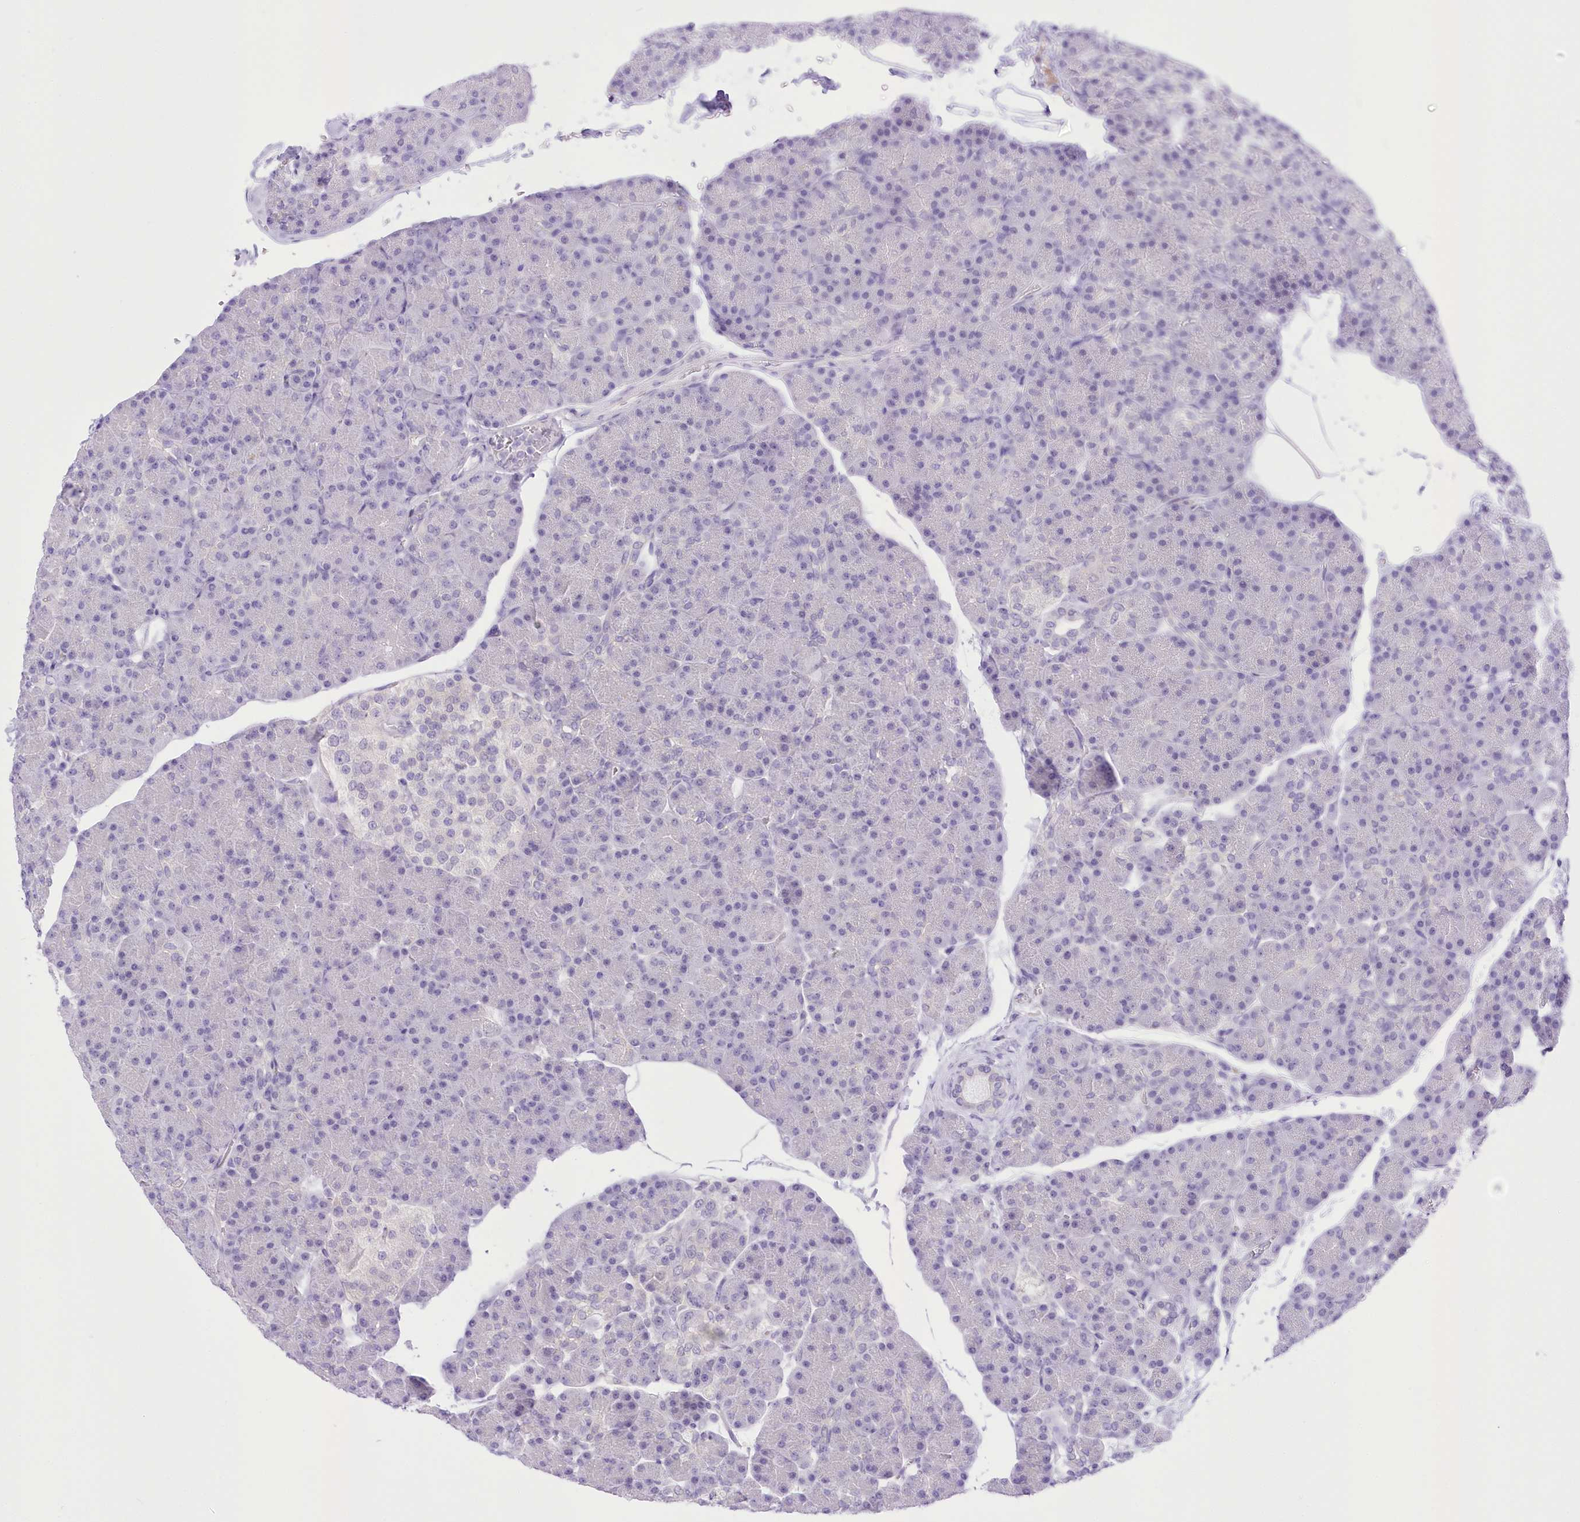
{"staining": {"intensity": "negative", "quantity": "none", "location": "none"}, "tissue": "pancreas", "cell_type": "Exocrine glandular cells", "image_type": "normal", "snomed": [{"axis": "morphology", "description": "Normal tissue, NOS"}, {"axis": "topography", "description": "Pancreas"}], "caption": "Immunohistochemistry micrograph of unremarkable human pancreas stained for a protein (brown), which demonstrates no expression in exocrine glandular cells.", "gene": "UBA6", "patient": {"sex": "female", "age": 43}}